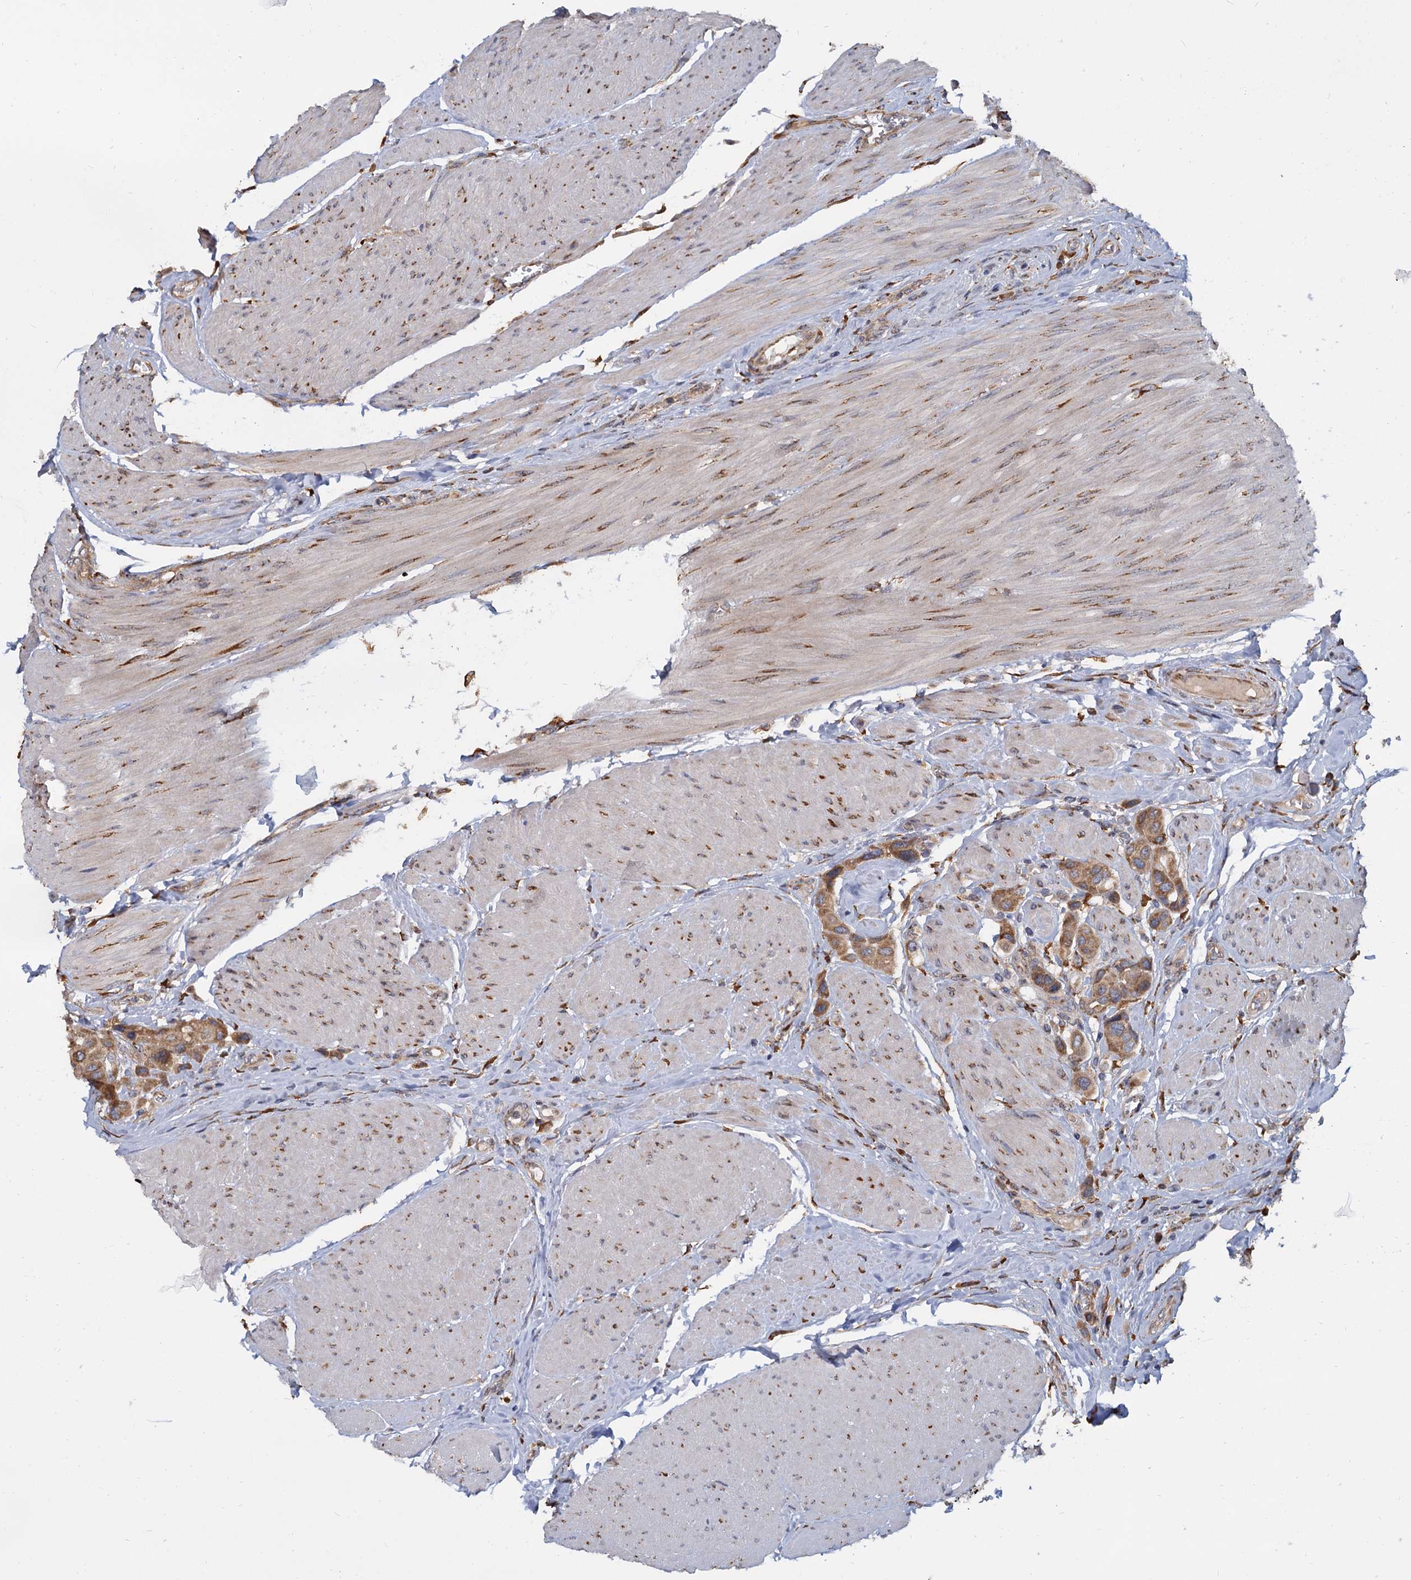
{"staining": {"intensity": "moderate", "quantity": ">75%", "location": "cytoplasmic/membranous"}, "tissue": "urothelial cancer", "cell_type": "Tumor cells", "image_type": "cancer", "snomed": [{"axis": "morphology", "description": "Urothelial carcinoma, High grade"}, {"axis": "topography", "description": "Urinary bladder"}], "caption": "Approximately >75% of tumor cells in human urothelial carcinoma (high-grade) exhibit moderate cytoplasmic/membranous protein staining as visualized by brown immunohistochemical staining.", "gene": "LRRC51", "patient": {"sex": "male", "age": 50}}